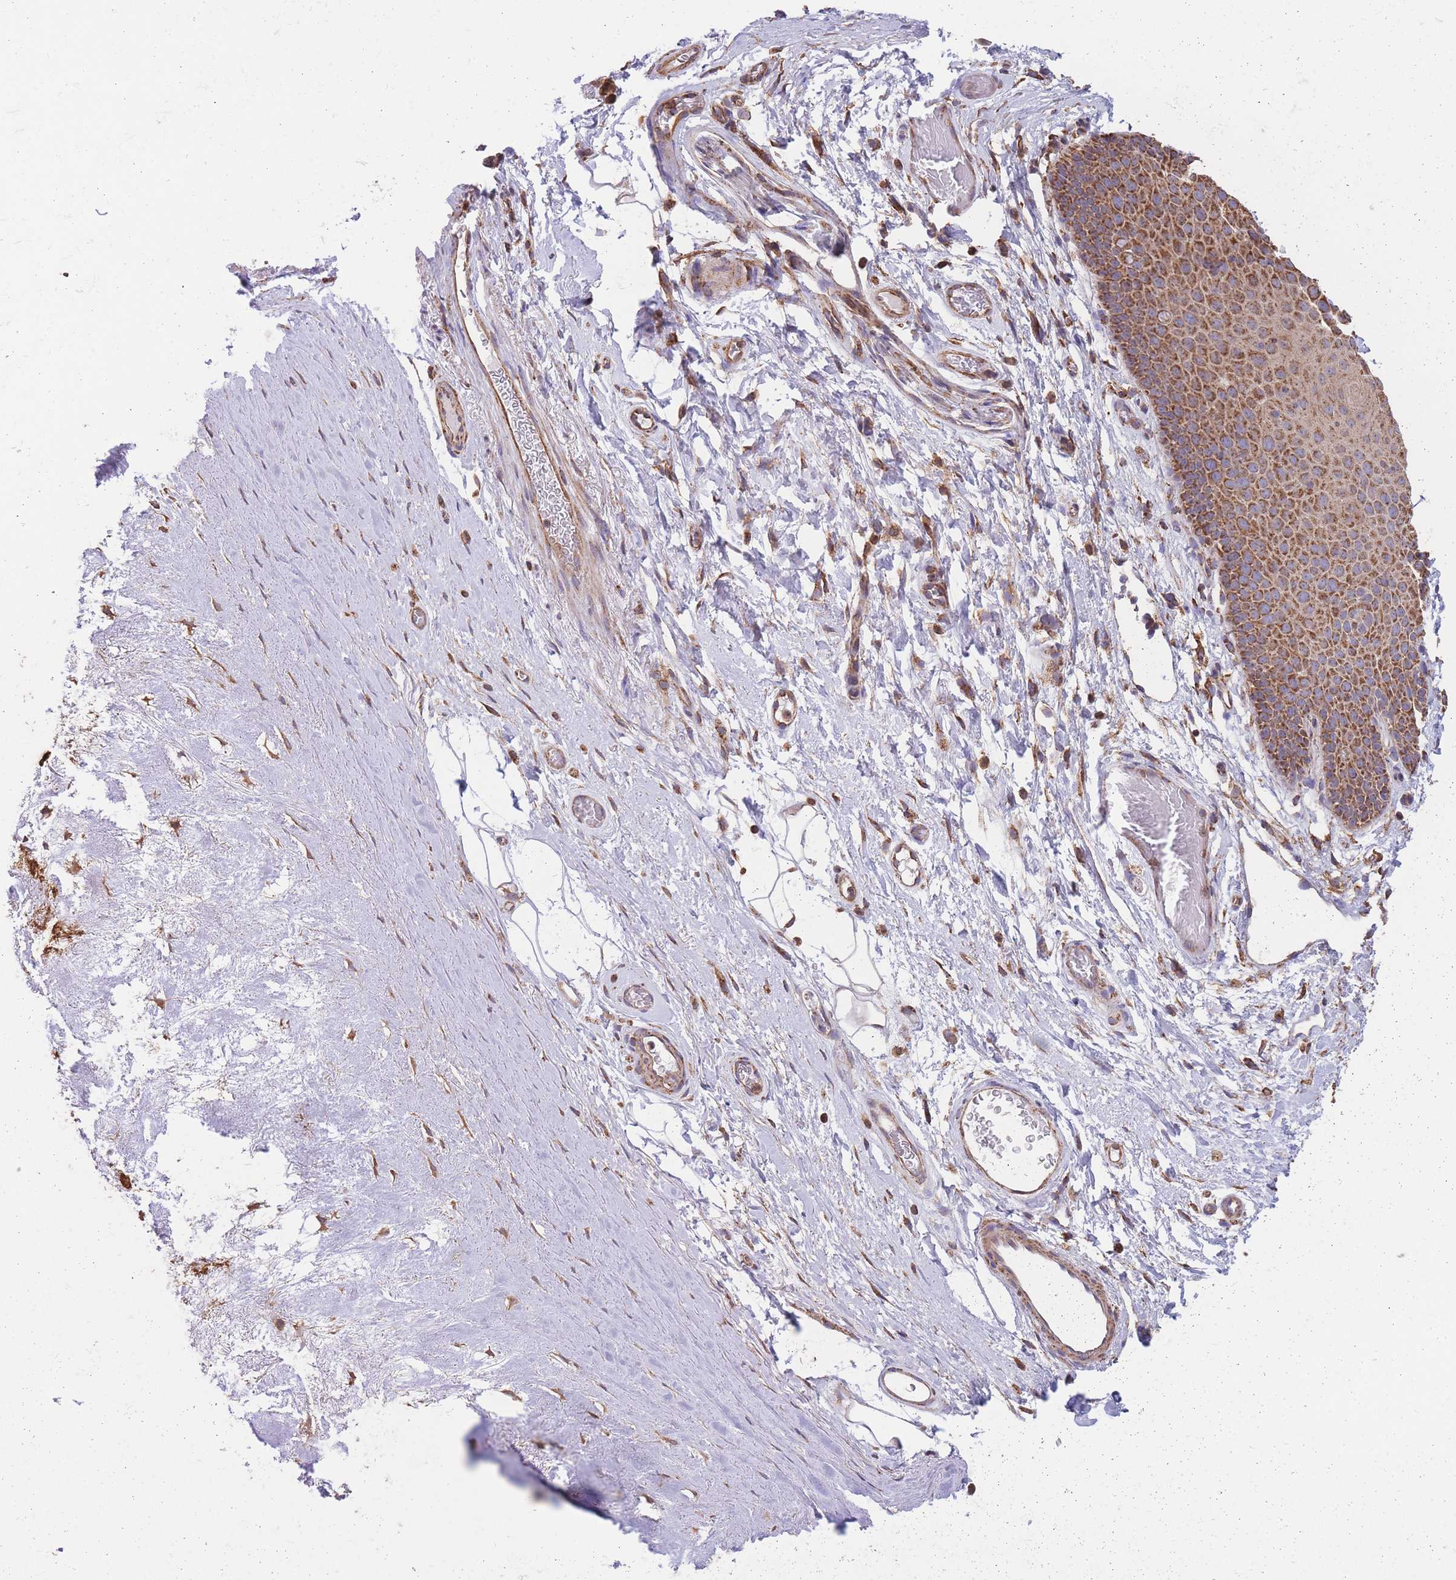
{"staining": {"intensity": "moderate", "quantity": "<25%", "location": "cytoplasmic/membranous"}, "tissue": "adipose tissue", "cell_type": "Adipocytes", "image_type": "normal", "snomed": [{"axis": "morphology", "description": "Normal tissue, NOS"}, {"axis": "topography", "description": "Cartilage tissue"}], "caption": "Moderate cytoplasmic/membranous protein positivity is present in about <25% of adipocytes in adipose tissue. The staining is performed using DAB brown chromogen to label protein expression. The nuclei are counter-stained blue using hematoxylin.", "gene": "FKBP8", "patient": {"sex": "male", "age": 81}}